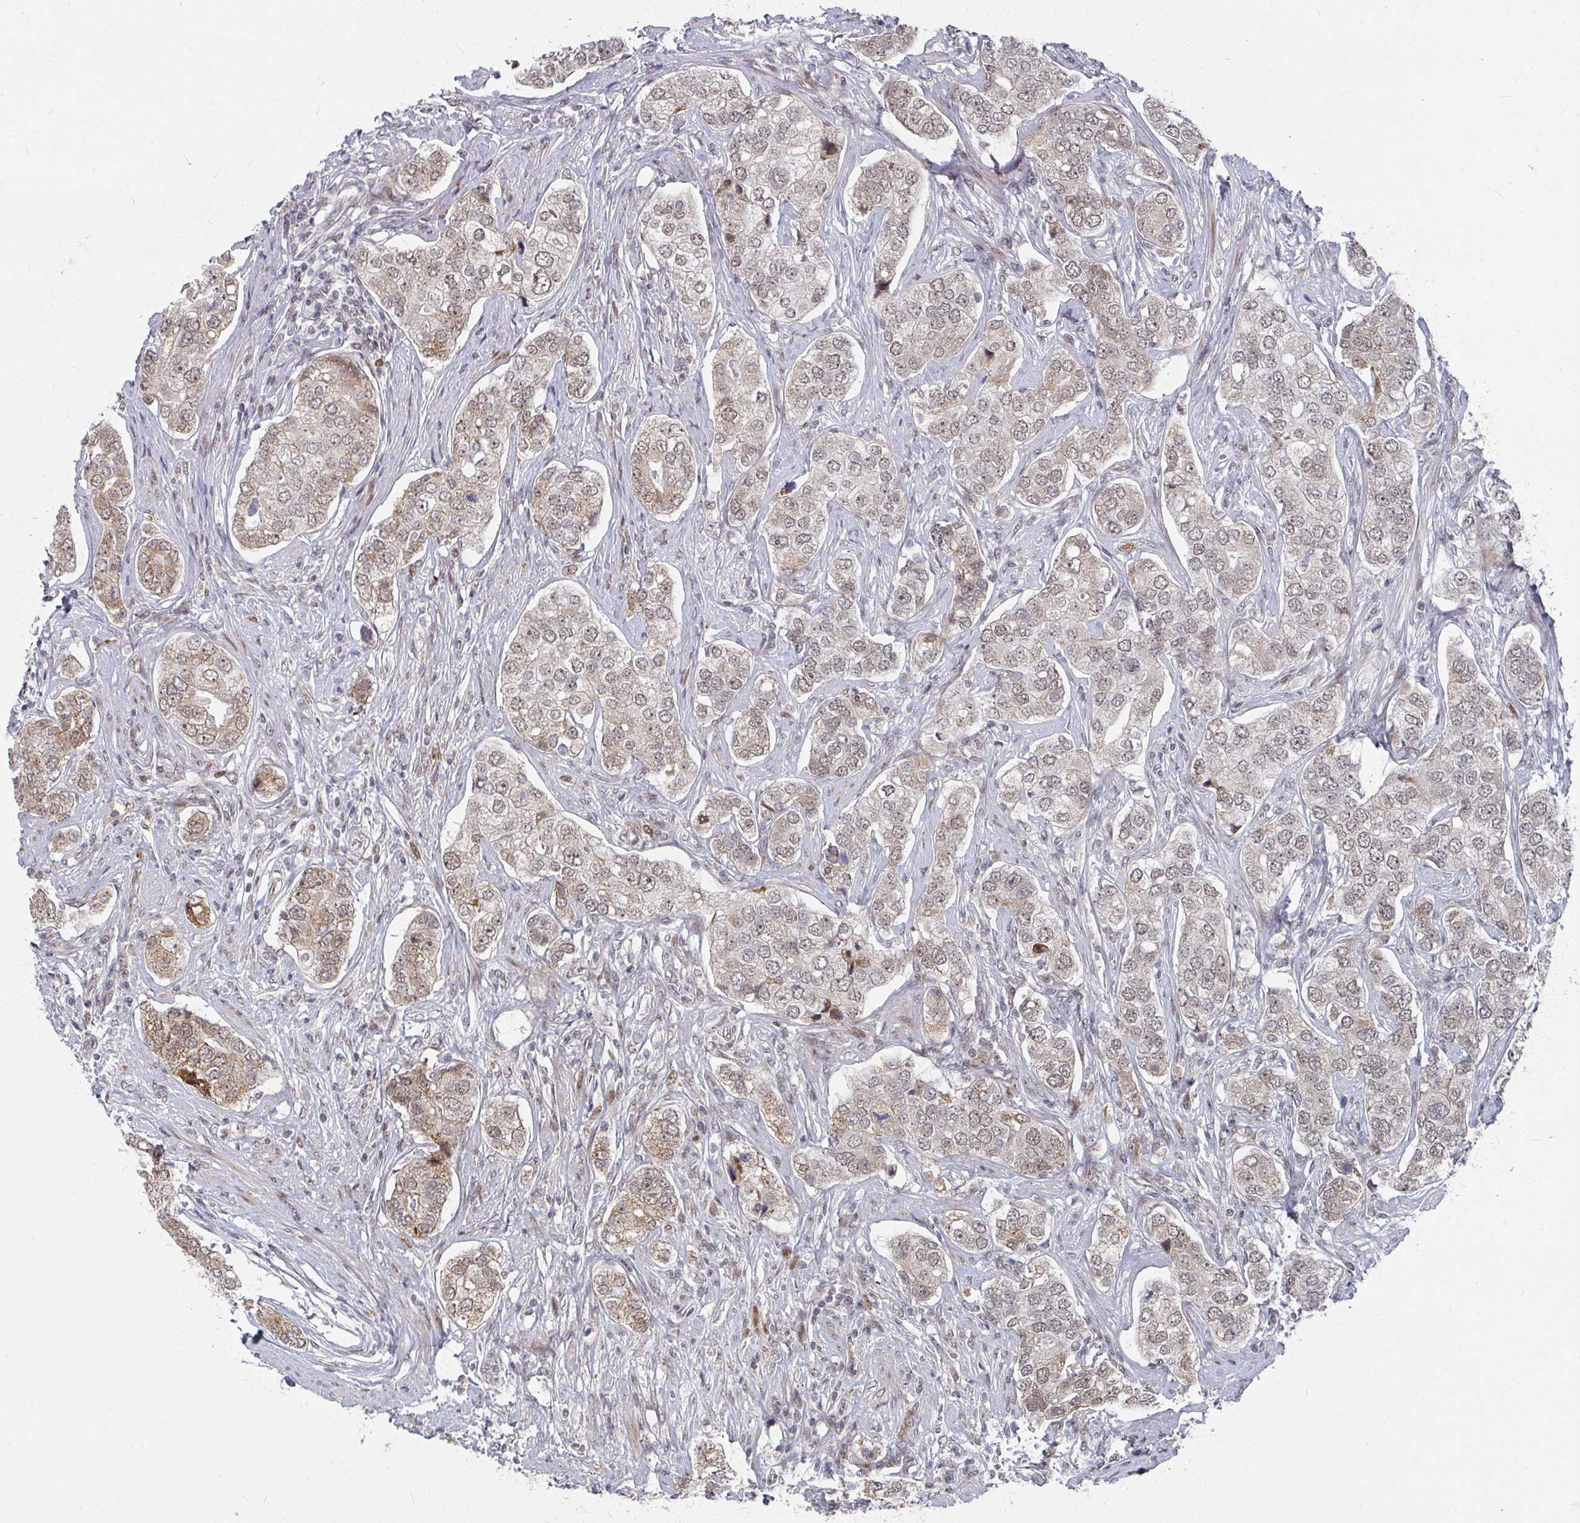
{"staining": {"intensity": "weak", "quantity": ">75%", "location": "cytoplasmic/membranous,nuclear"}, "tissue": "prostate cancer", "cell_type": "Tumor cells", "image_type": "cancer", "snomed": [{"axis": "morphology", "description": "Adenocarcinoma, High grade"}, {"axis": "topography", "description": "Prostate"}], "caption": "Human prostate cancer (high-grade adenocarcinoma) stained with a brown dye displays weak cytoplasmic/membranous and nuclear positive expression in about >75% of tumor cells.", "gene": "RBBP5", "patient": {"sex": "male", "age": 60}}